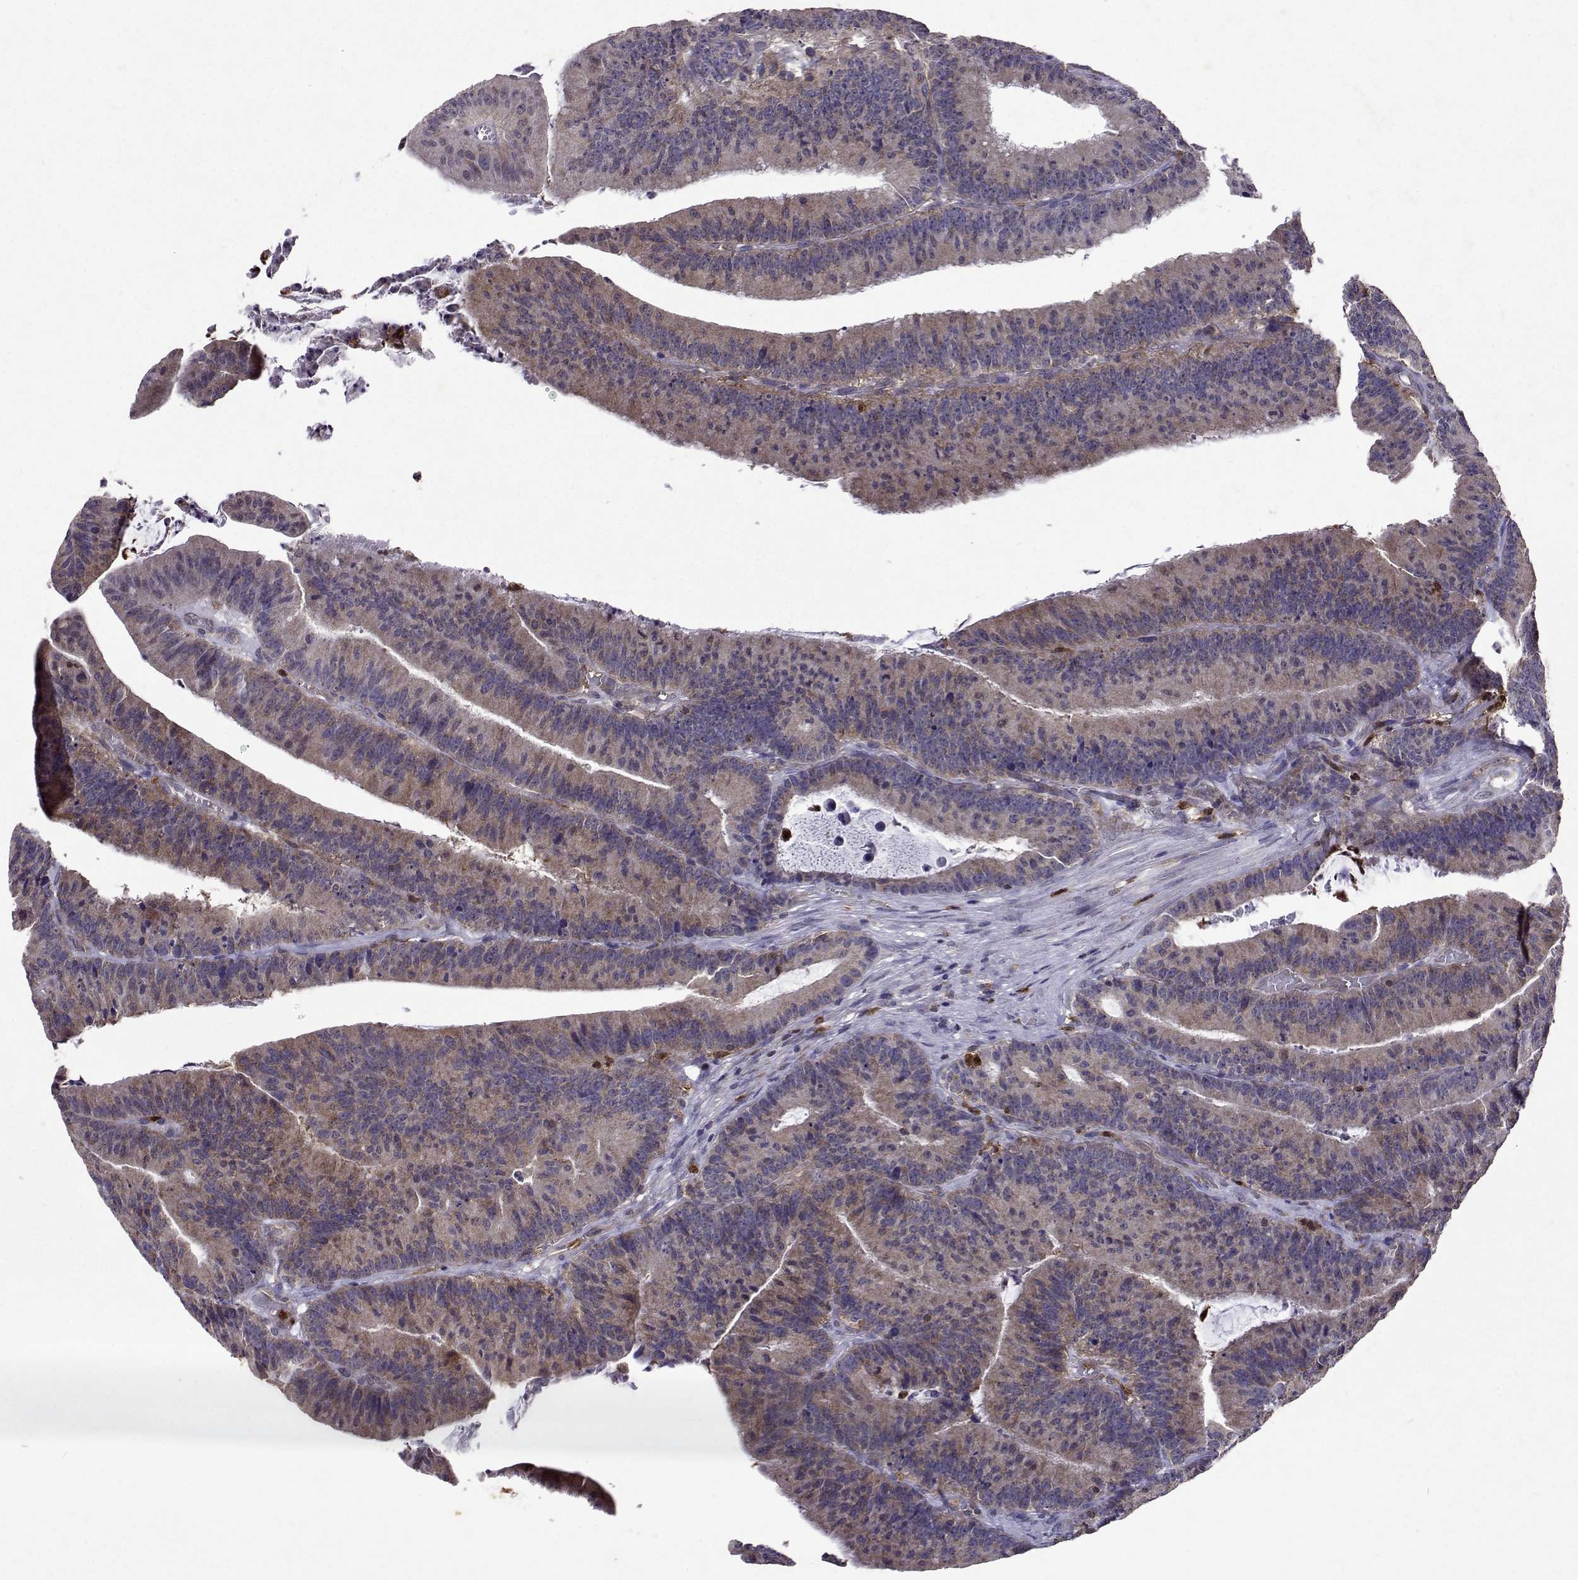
{"staining": {"intensity": "moderate", "quantity": "<25%", "location": "cytoplasmic/membranous"}, "tissue": "colorectal cancer", "cell_type": "Tumor cells", "image_type": "cancer", "snomed": [{"axis": "morphology", "description": "Adenocarcinoma, NOS"}, {"axis": "topography", "description": "Colon"}], "caption": "Human colorectal cancer stained with a protein marker displays moderate staining in tumor cells.", "gene": "APAF1", "patient": {"sex": "female", "age": 78}}